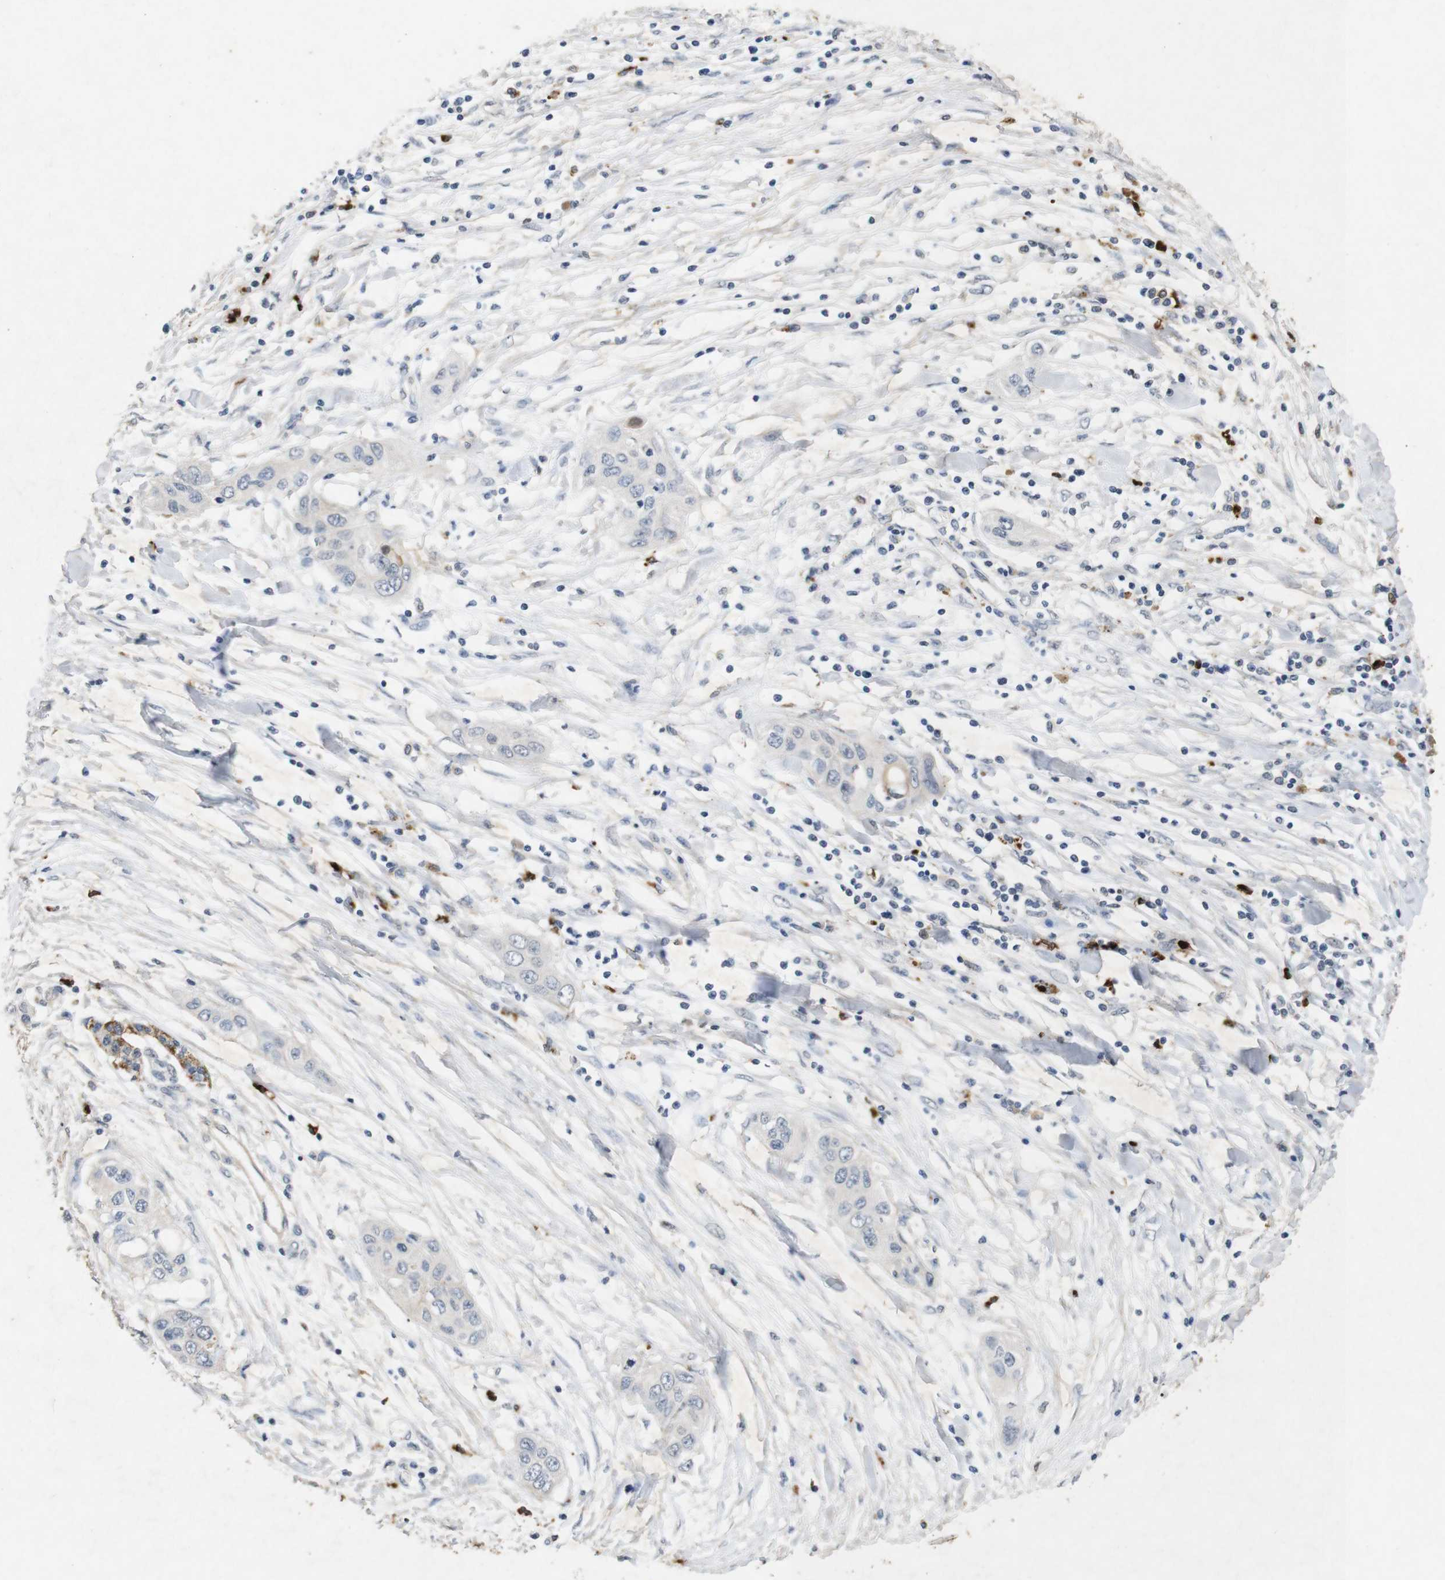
{"staining": {"intensity": "negative", "quantity": "none", "location": "none"}, "tissue": "pancreatic cancer", "cell_type": "Tumor cells", "image_type": "cancer", "snomed": [{"axis": "morphology", "description": "Adenocarcinoma, NOS"}, {"axis": "topography", "description": "Pancreas"}], "caption": "High power microscopy image of an immunohistochemistry (IHC) image of adenocarcinoma (pancreatic), revealing no significant positivity in tumor cells.", "gene": "TSPAN14", "patient": {"sex": "female", "age": 70}}